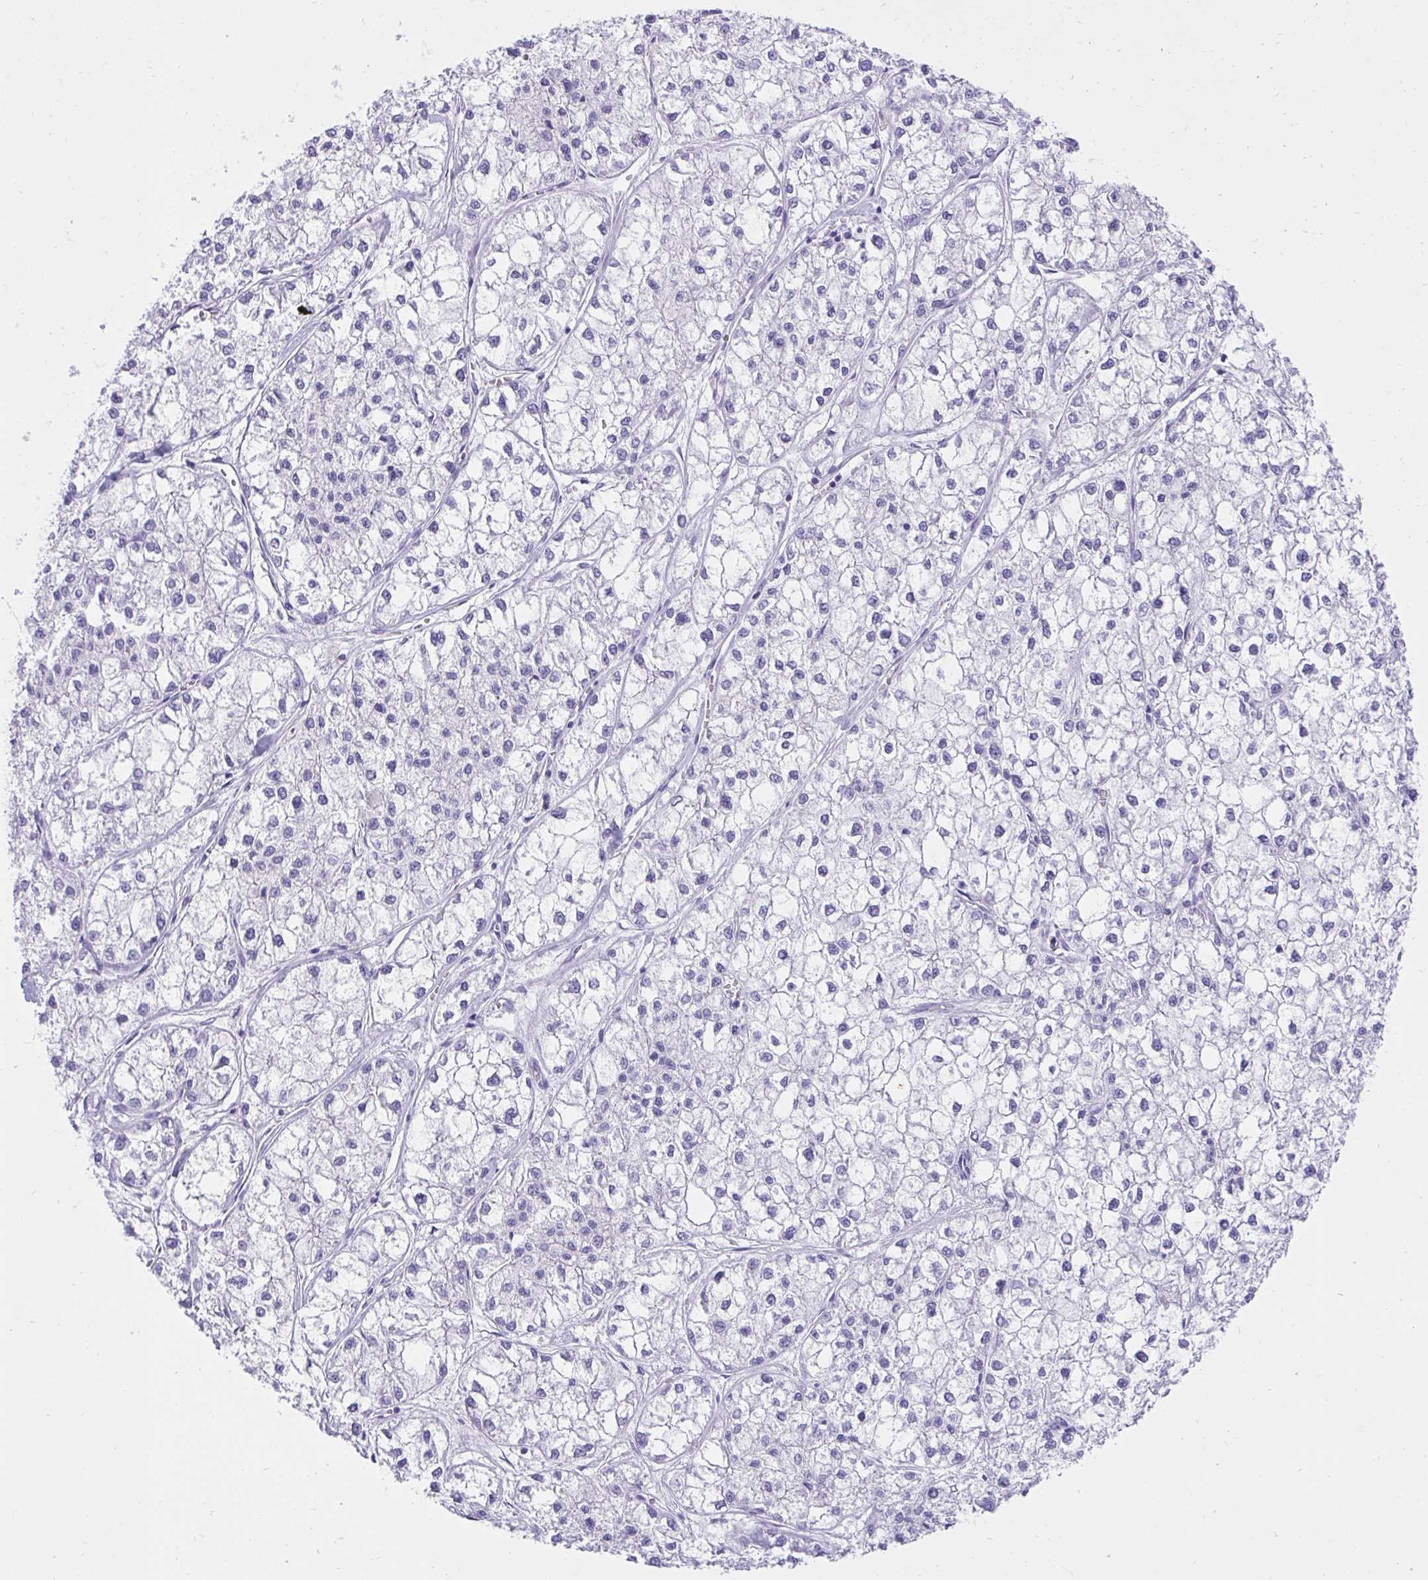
{"staining": {"intensity": "negative", "quantity": "none", "location": "none"}, "tissue": "liver cancer", "cell_type": "Tumor cells", "image_type": "cancer", "snomed": [{"axis": "morphology", "description": "Carcinoma, Hepatocellular, NOS"}, {"axis": "topography", "description": "Liver"}], "caption": "Hepatocellular carcinoma (liver) stained for a protein using immunohistochemistry demonstrates no expression tumor cells.", "gene": "KCNN4", "patient": {"sex": "female", "age": 43}}